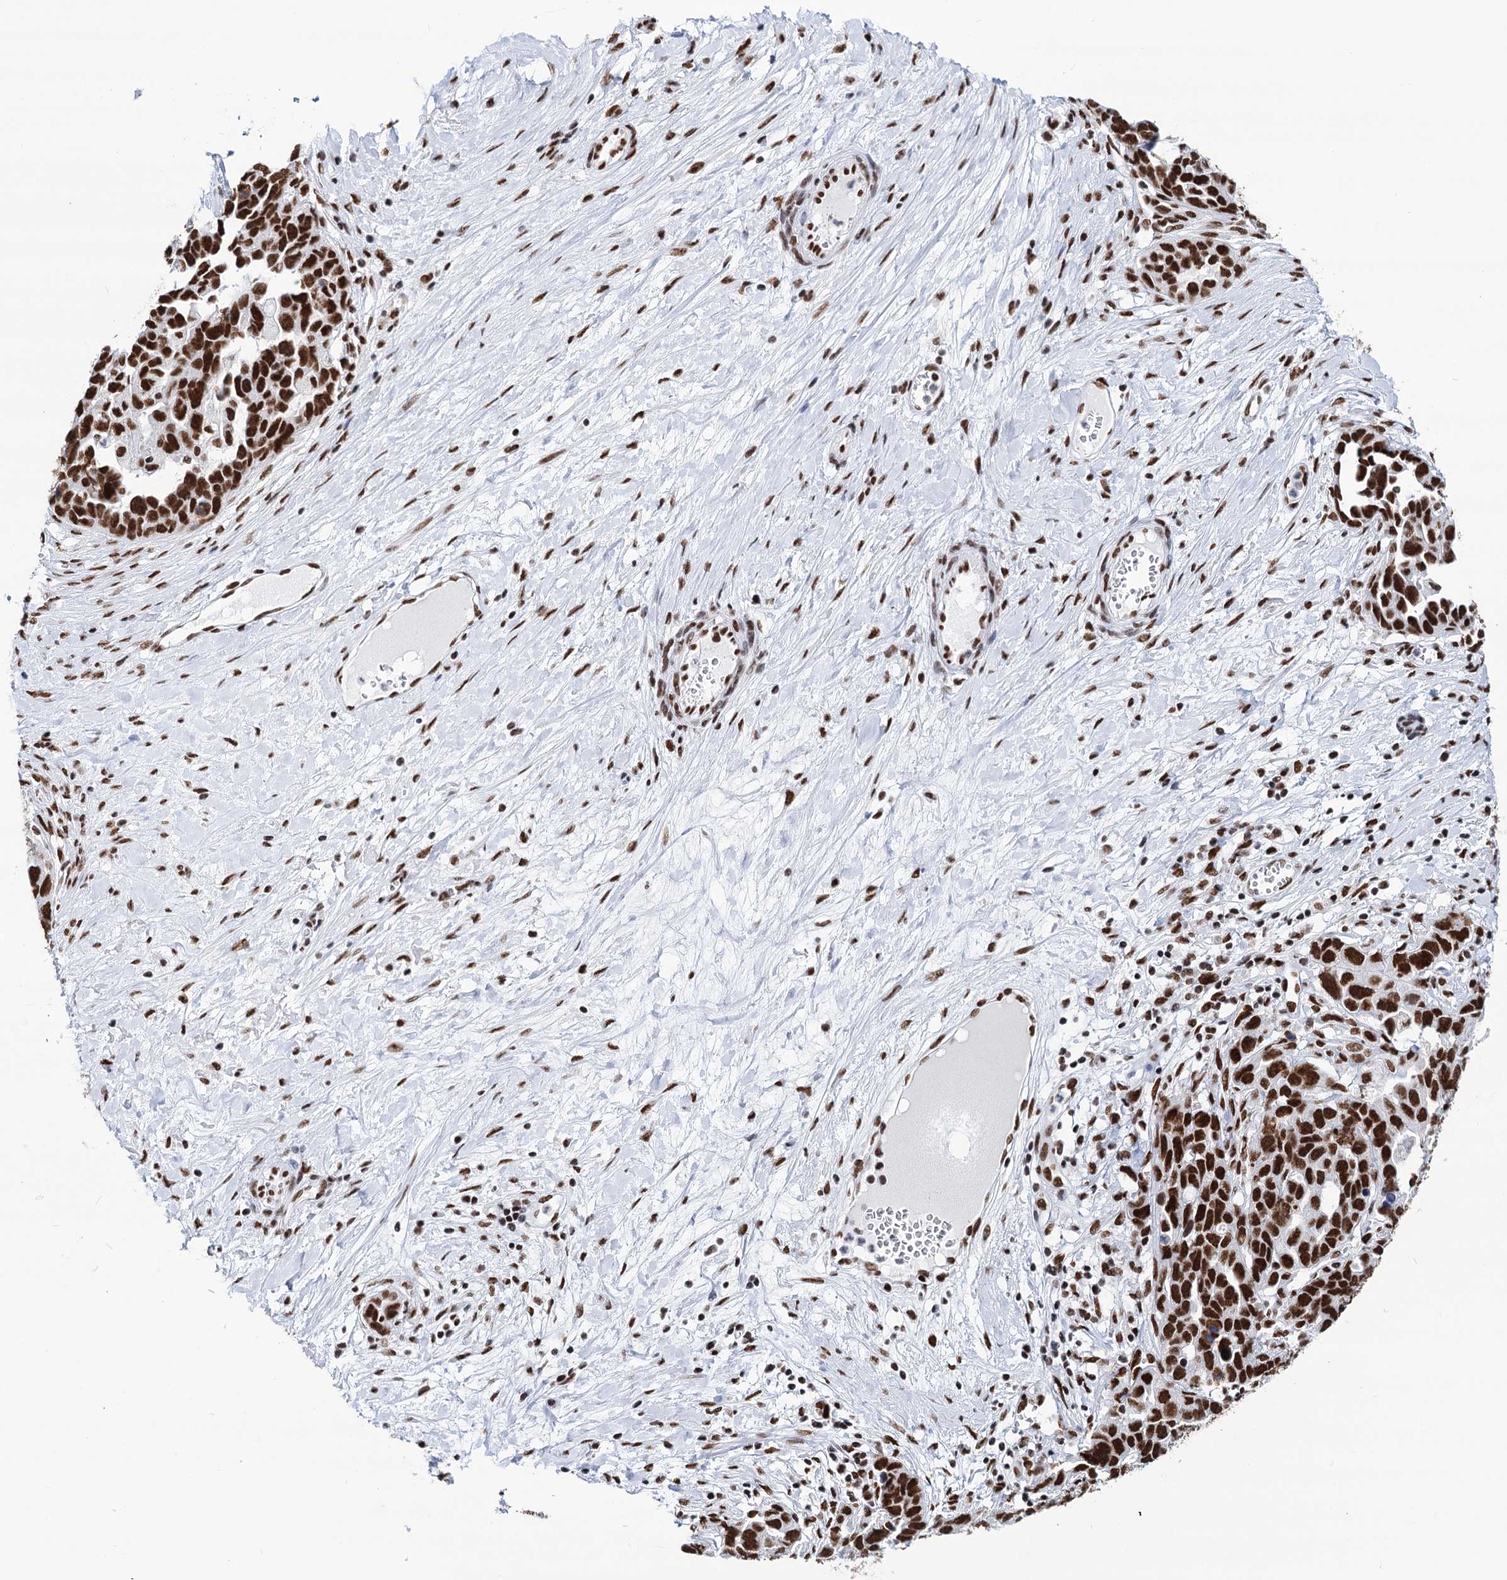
{"staining": {"intensity": "strong", "quantity": ">75%", "location": "nuclear"}, "tissue": "ovarian cancer", "cell_type": "Tumor cells", "image_type": "cancer", "snomed": [{"axis": "morphology", "description": "Cystadenocarcinoma, serous, NOS"}, {"axis": "topography", "description": "Ovary"}], "caption": "Immunohistochemical staining of ovarian serous cystadenocarcinoma demonstrates high levels of strong nuclear expression in approximately >75% of tumor cells.", "gene": "MATR3", "patient": {"sex": "female", "age": 54}}